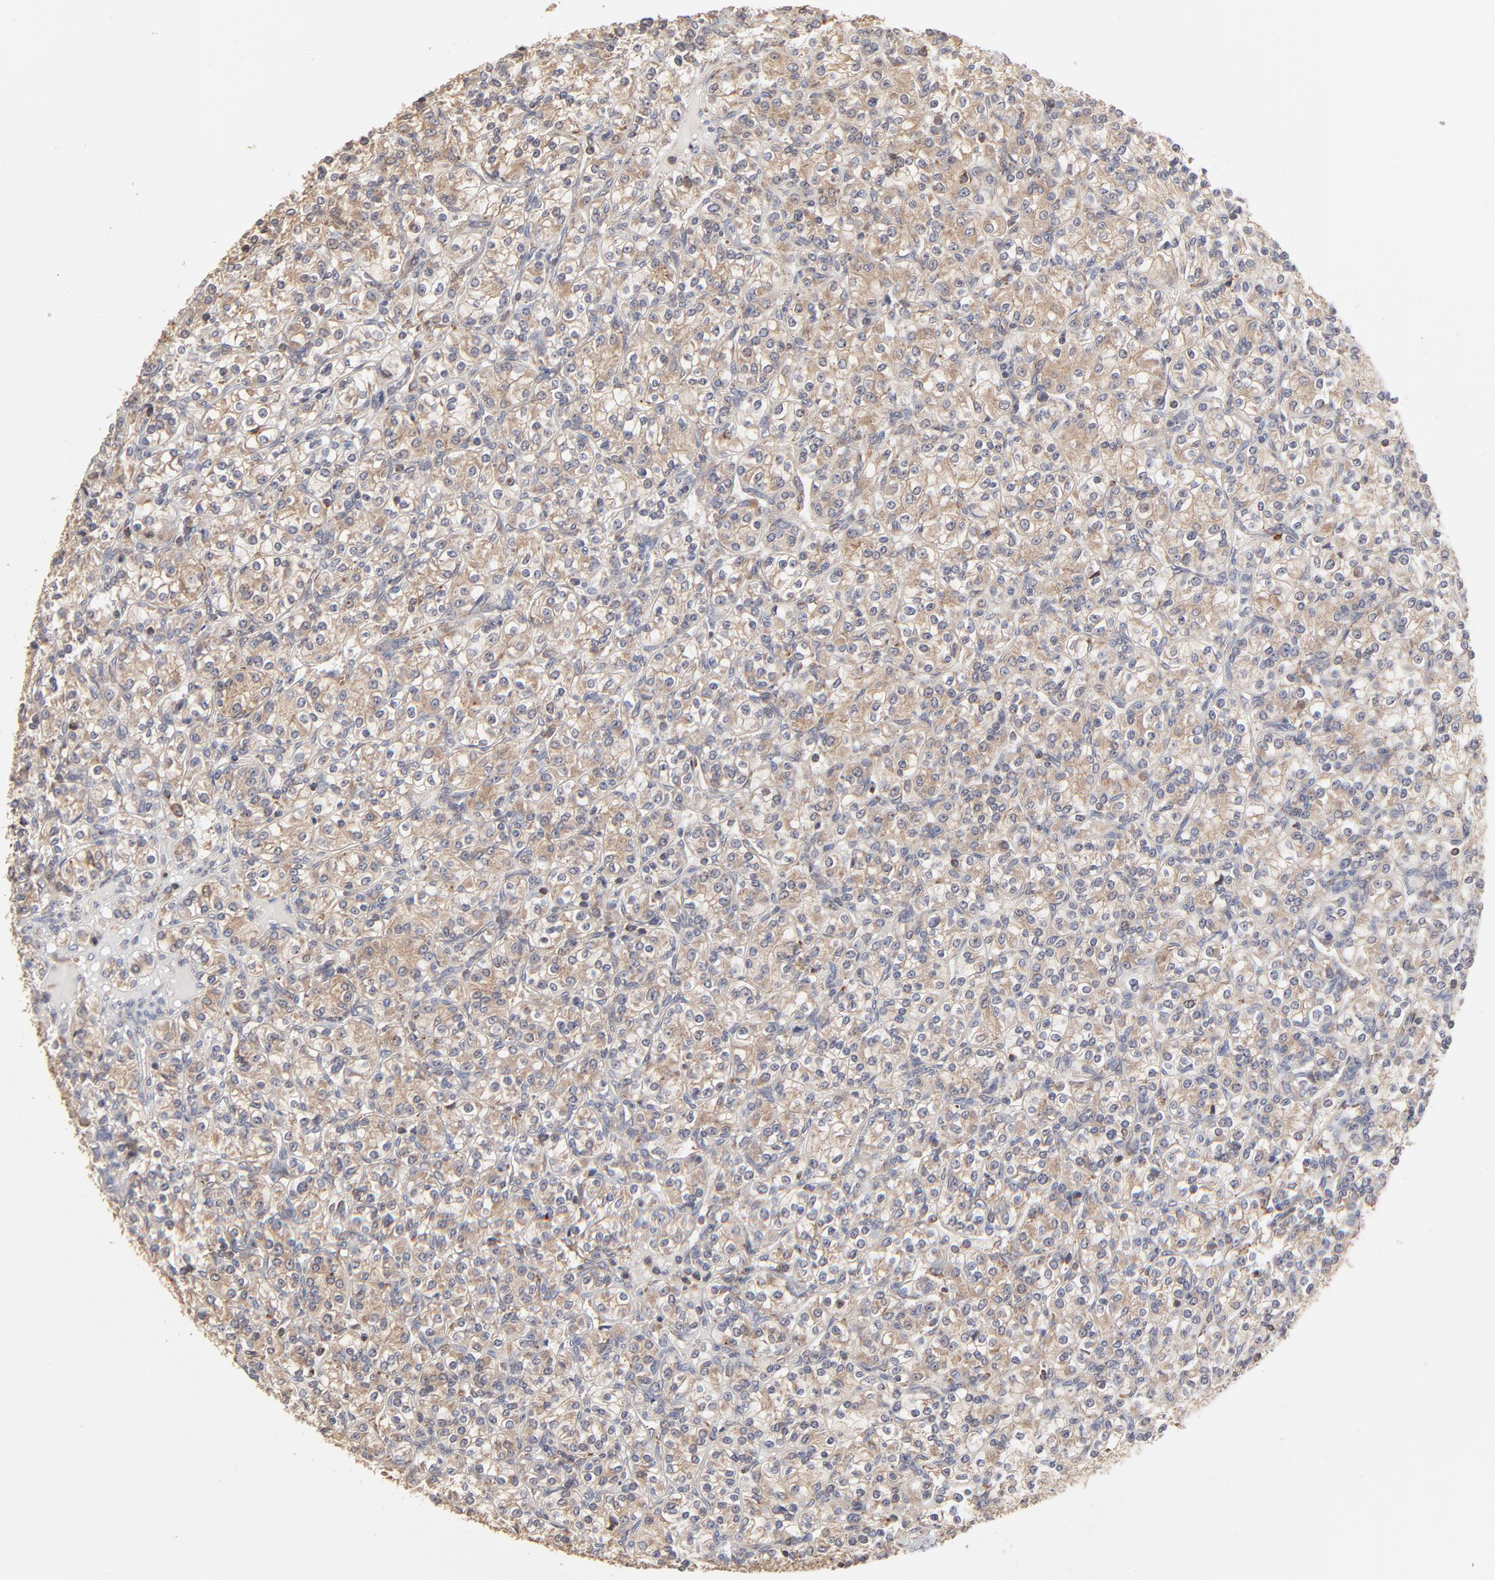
{"staining": {"intensity": "moderate", "quantity": "25%-75%", "location": "cytoplasmic/membranous"}, "tissue": "renal cancer", "cell_type": "Tumor cells", "image_type": "cancer", "snomed": [{"axis": "morphology", "description": "Adenocarcinoma, NOS"}, {"axis": "topography", "description": "Kidney"}], "caption": "Immunohistochemistry (IHC) image of renal cancer stained for a protein (brown), which exhibits medium levels of moderate cytoplasmic/membranous positivity in about 25%-75% of tumor cells.", "gene": "RNF213", "patient": {"sex": "male", "age": 77}}